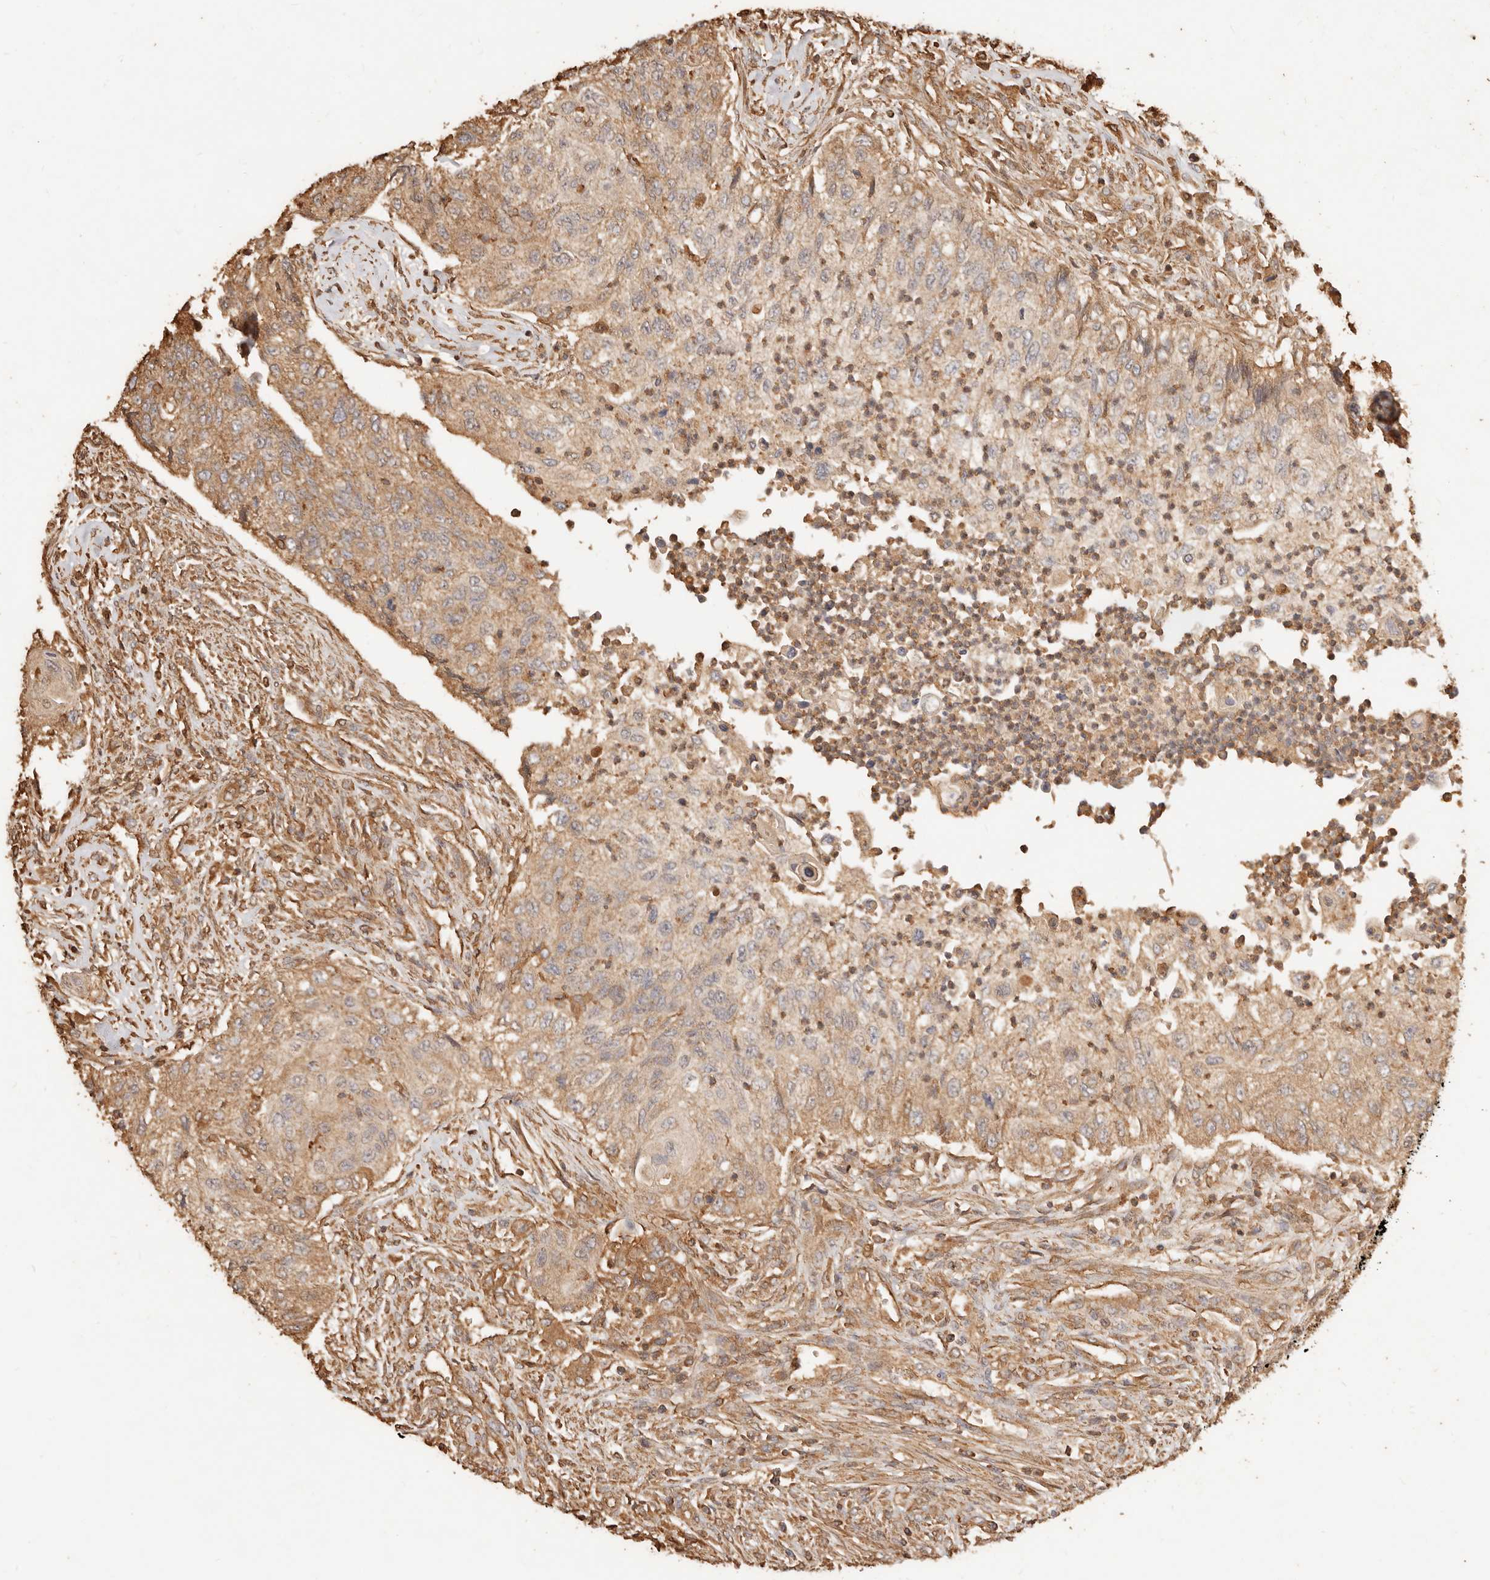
{"staining": {"intensity": "moderate", "quantity": ">75%", "location": "cytoplasmic/membranous"}, "tissue": "urothelial cancer", "cell_type": "Tumor cells", "image_type": "cancer", "snomed": [{"axis": "morphology", "description": "Urothelial carcinoma, High grade"}, {"axis": "topography", "description": "Urinary bladder"}], "caption": "Approximately >75% of tumor cells in human urothelial carcinoma (high-grade) demonstrate moderate cytoplasmic/membranous protein expression as visualized by brown immunohistochemical staining.", "gene": "FAM180B", "patient": {"sex": "female", "age": 60}}